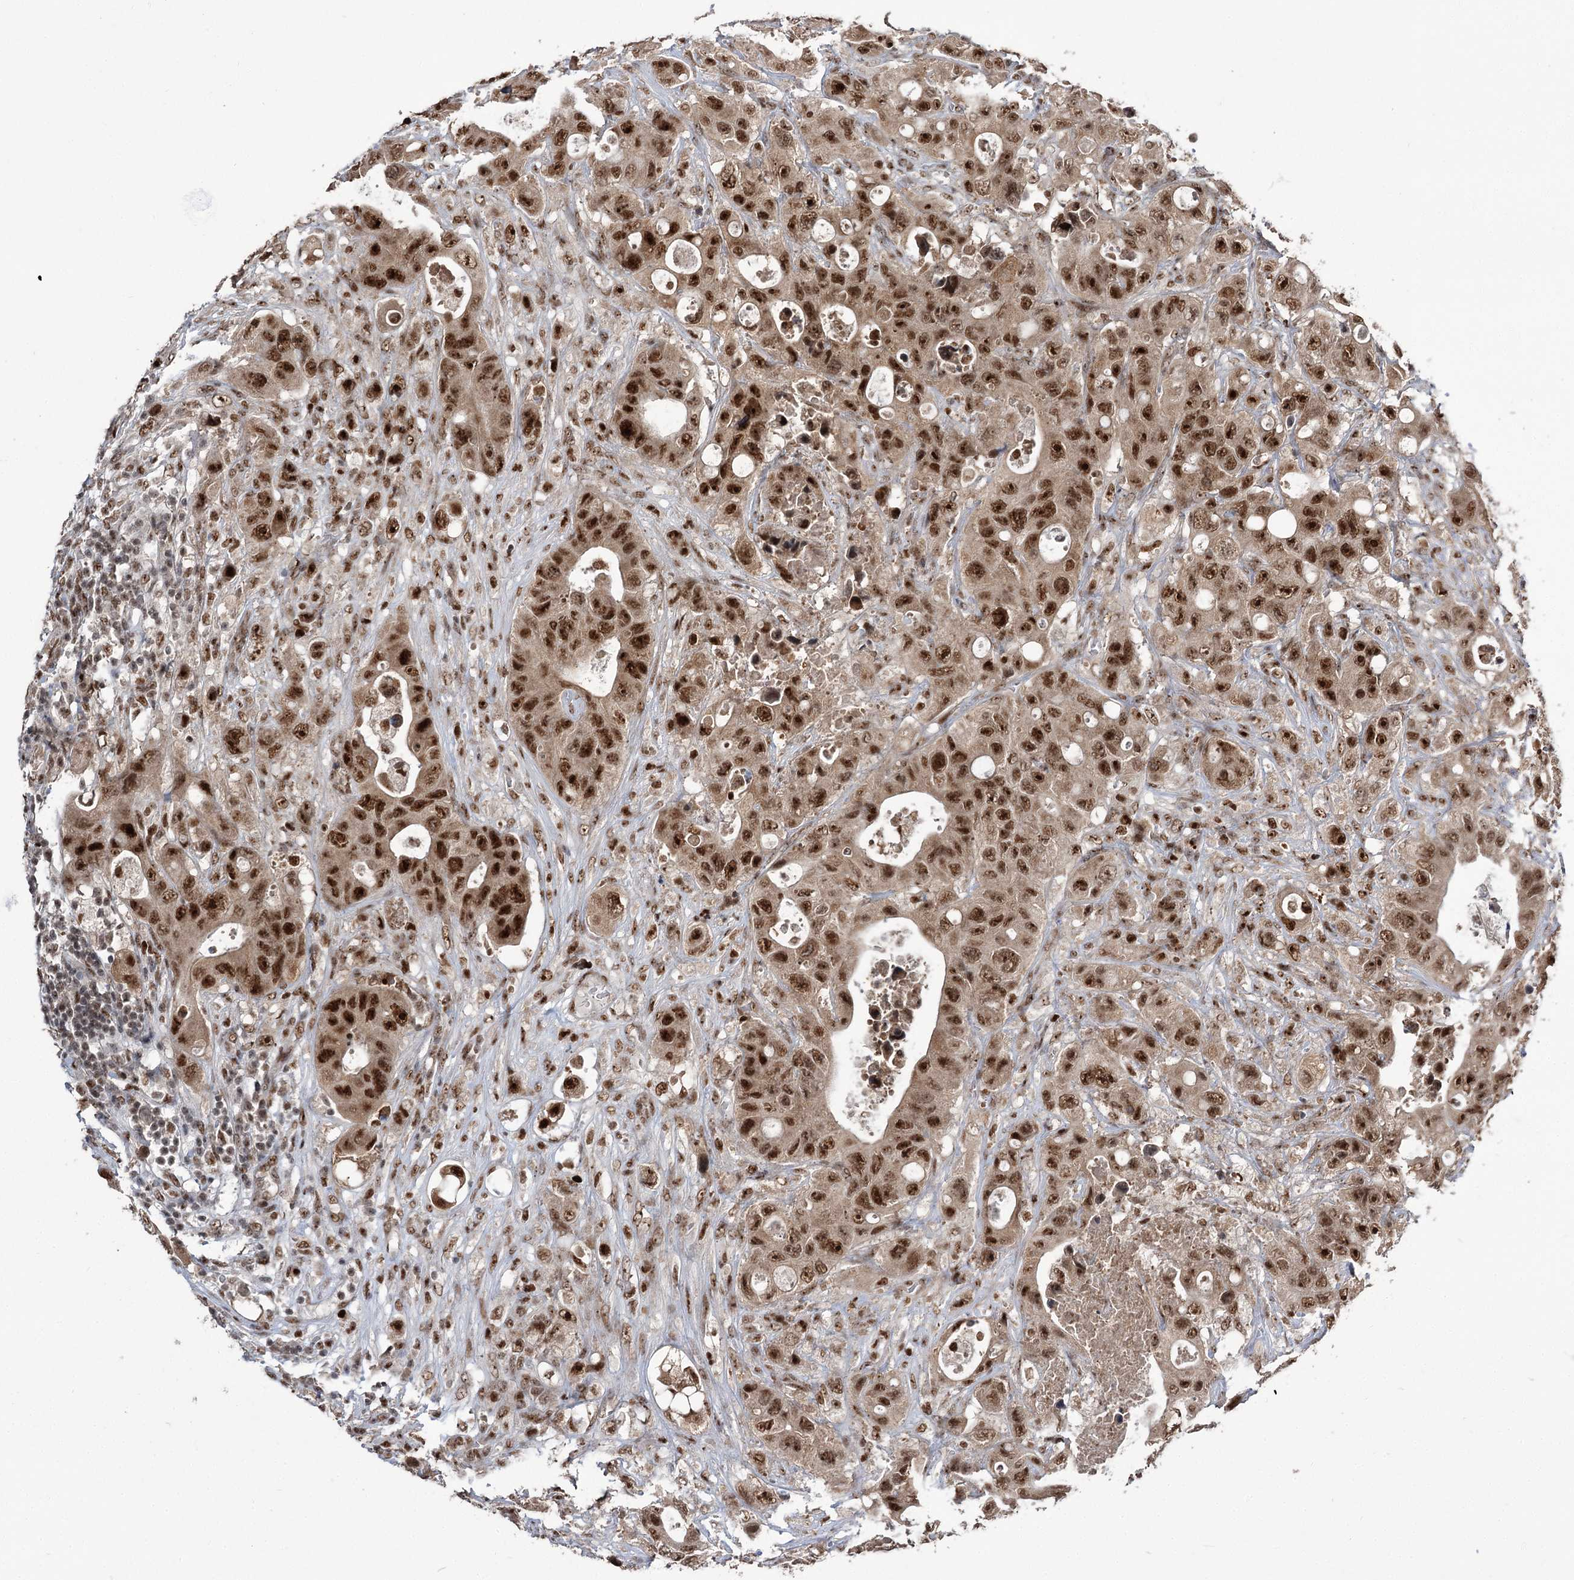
{"staining": {"intensity": "strong", "quantity": ">75%", "location": "nuclear"}, "tissue": "colorectal cancer", "cell_type": "Tumor cells", "image_type": "cancer", "snomed": [{"axis": "morphology", "description": "Adenocarcinoma, NOS"}, {"axis": "topography", "description": "Colon"}], "caption": "Colorectal cancer was stained to show a protein in brown. There is high levels of strong nuclear staining in approximately >75% of tumor cells. The staining was performed using DAB, with brown indicating positive protein expression. Nuclei are stained blue with hematoxylin.", "gene": "ERCC3", "patient": {"sex": "female", "age": 46}}